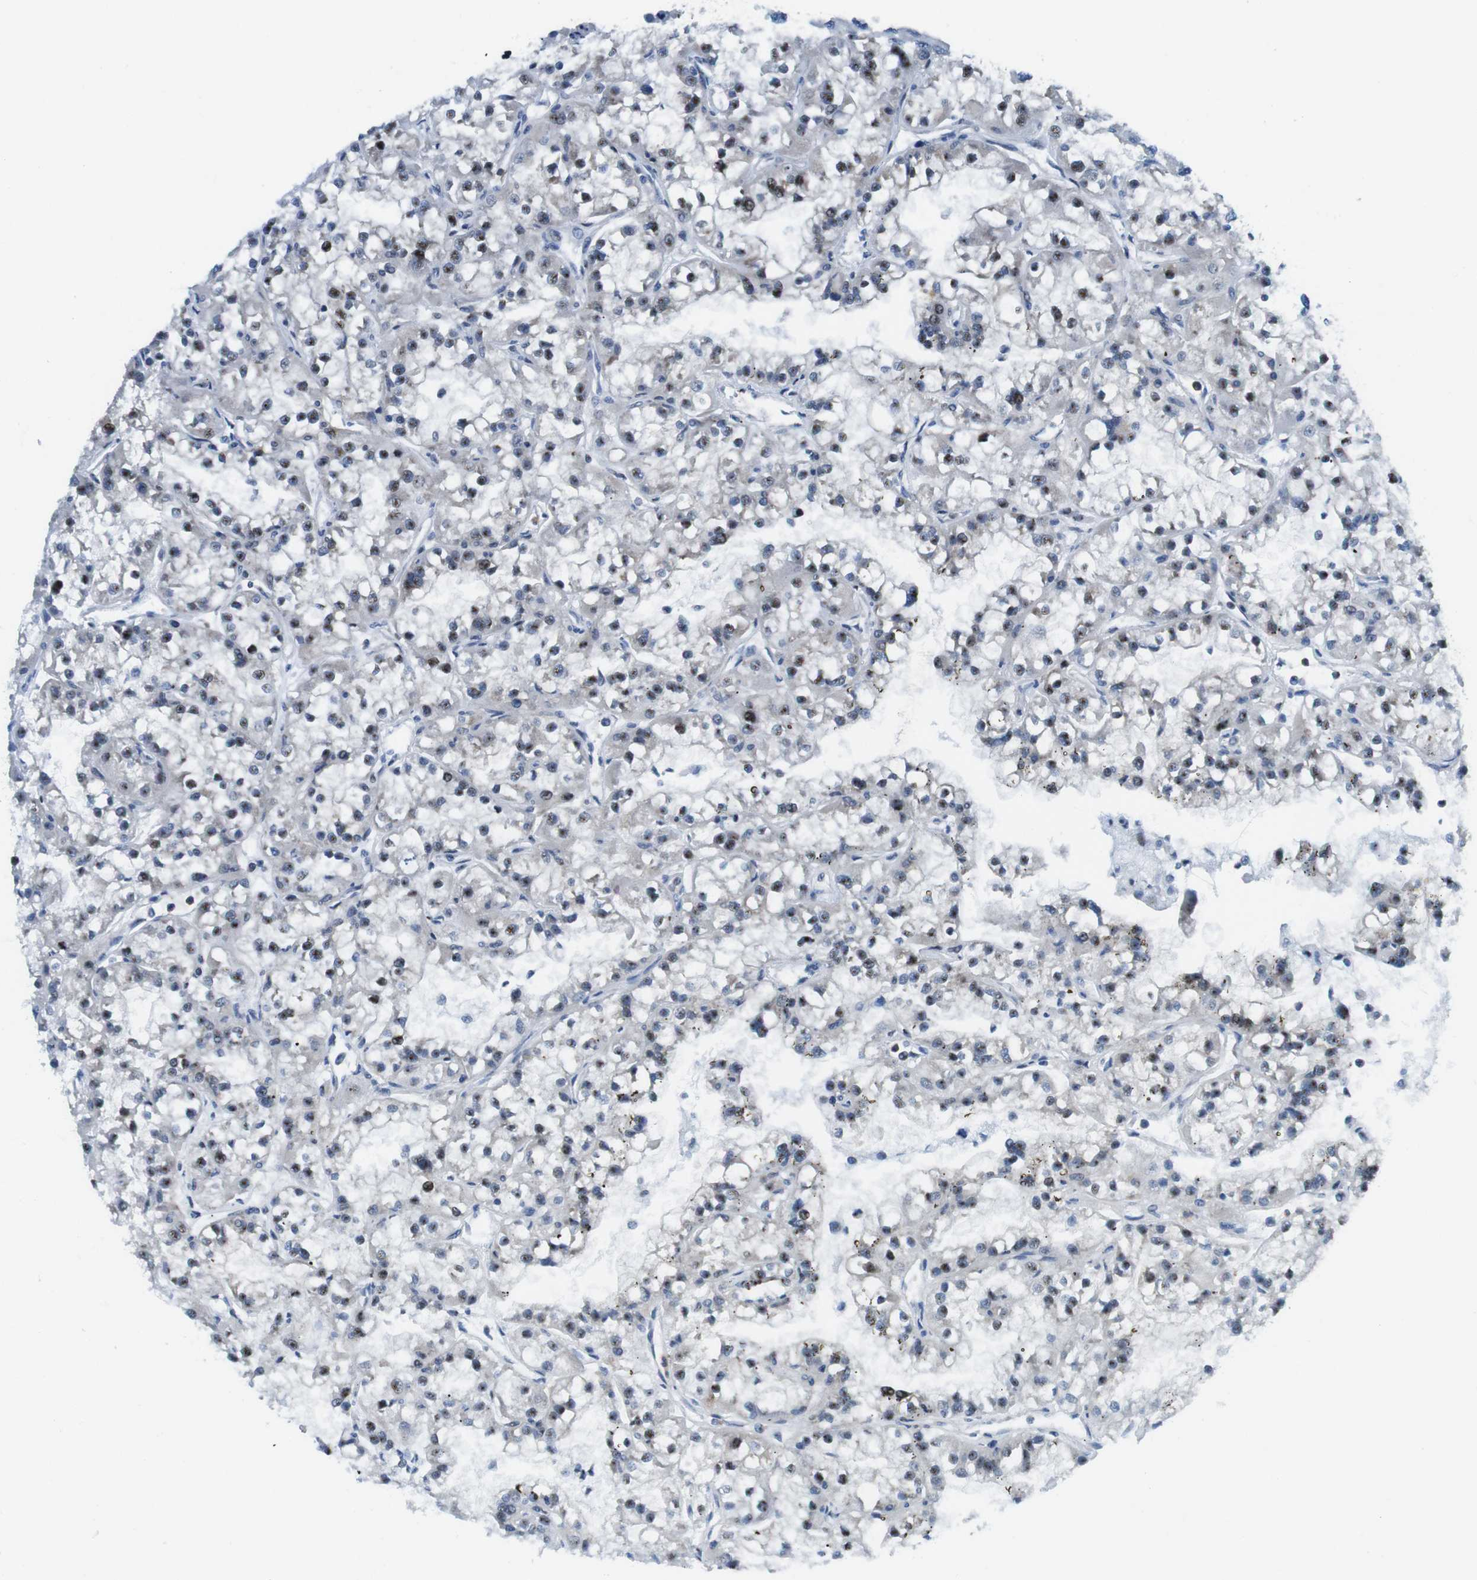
{"staining": {"intensity": "negative", "quantity": "none", "location": "none"}, "tissue": "renal cancer", "cell_type": "Tumor cells", "image_type": "cancer", "snomed": [{"axis": "morphology", "description": "Adenocarcinoma, NOS"}, {"axis": "topography", "description": "Kidney"}], "caption": "IHC photomicrograph of renal adenocarcinoma stained for a protein (brown), which reveals no staining in tumor cells.", "gene": "ZDHHC3", "patient": {"sex": "female", "age": 52}}